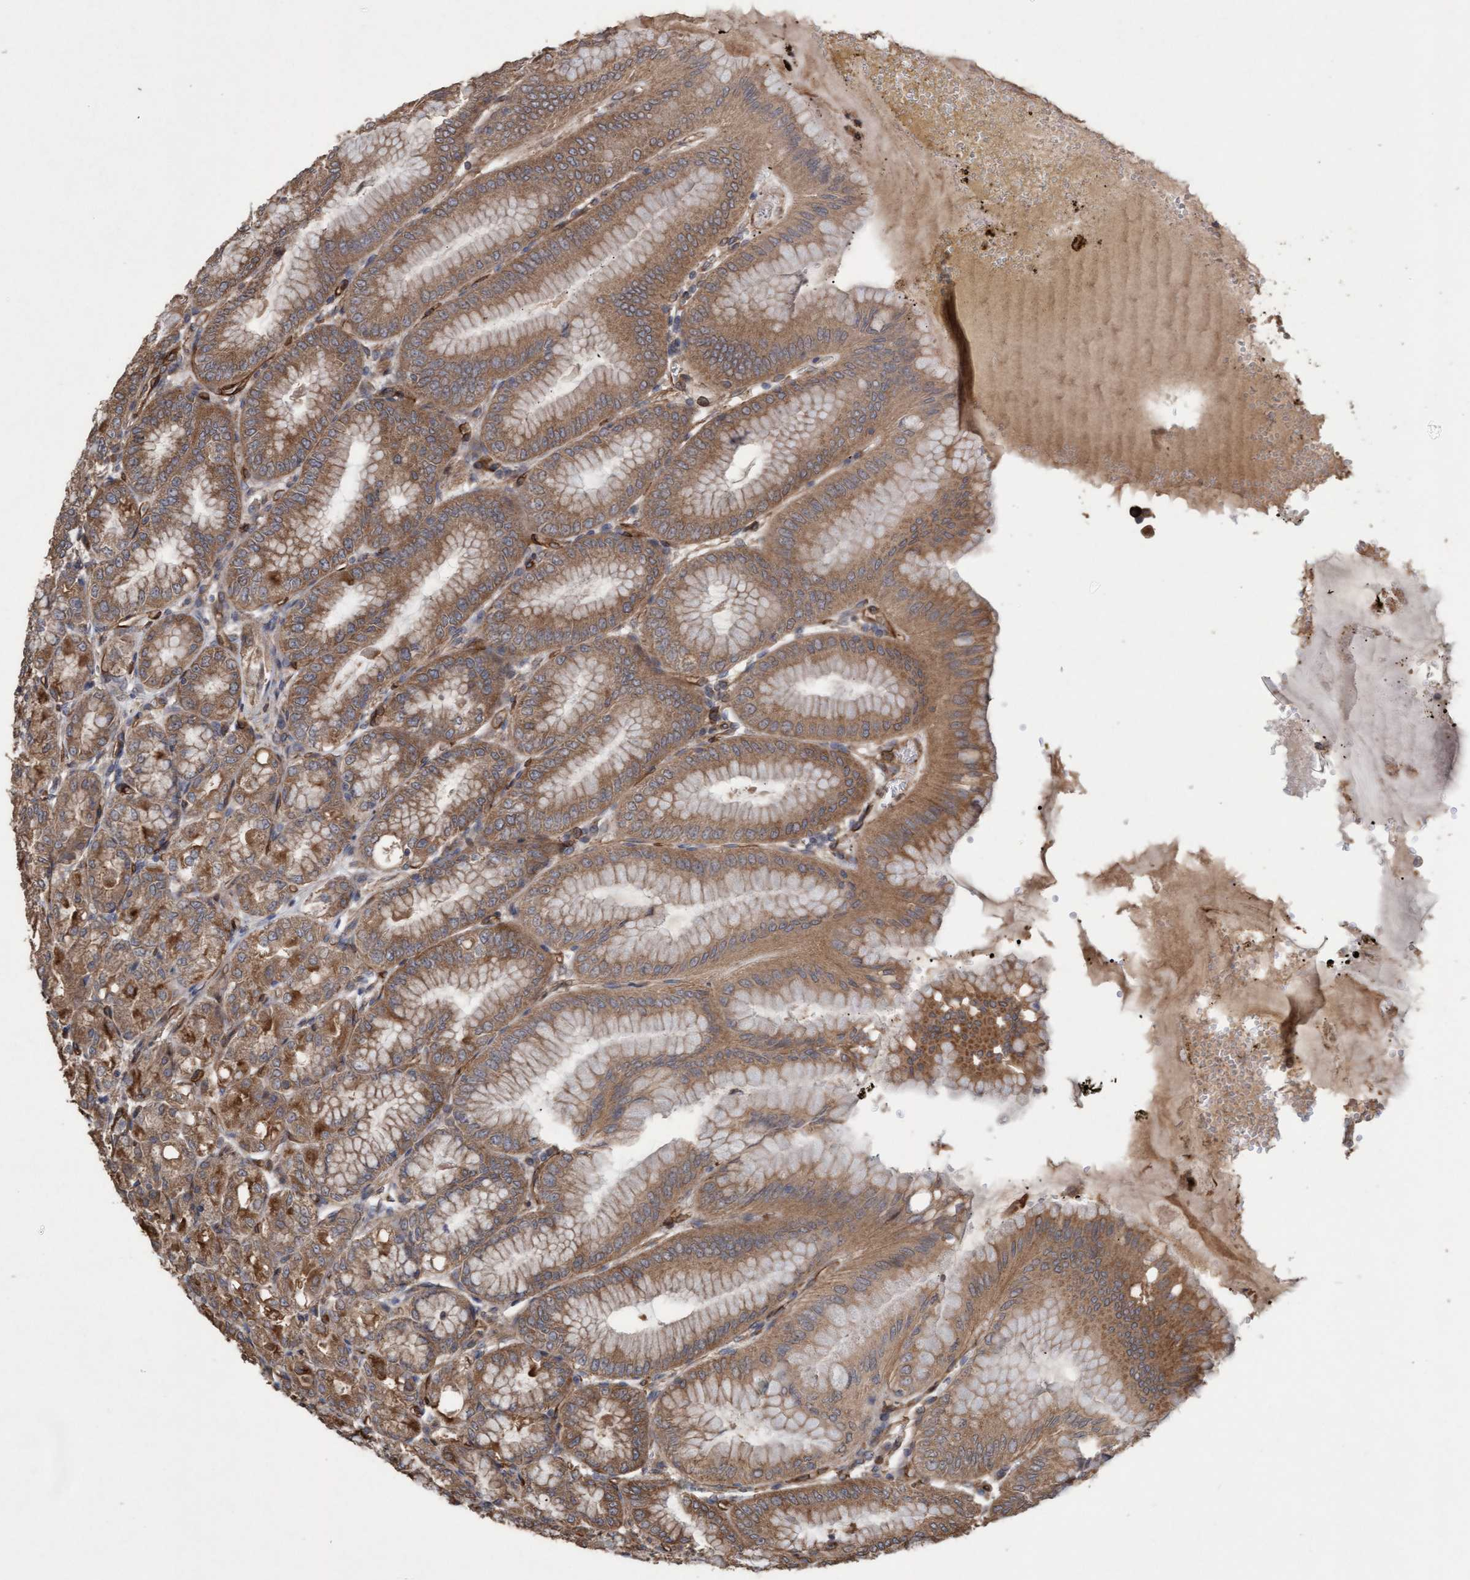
{"staining": {"intensity": "strong", "quantity": ">75%", "location": "cytoplasmic/membranous"}, "tissue": "stomach", "cell_type": "Glandular cells", "image_type": "normal", "snomed": [{"axis": "morphology", "description": "Normal tissue, NOS"}, {"axis": "topography", "description": "Stomach, lower"}], "caption": "A high amount of strong cytoplasmic/membranous positivity is identified in approximately >75% of glandular cells in benign stomach.", "gene": "CDC42EP4", "patient": {"sex": "male", "age": 71}}